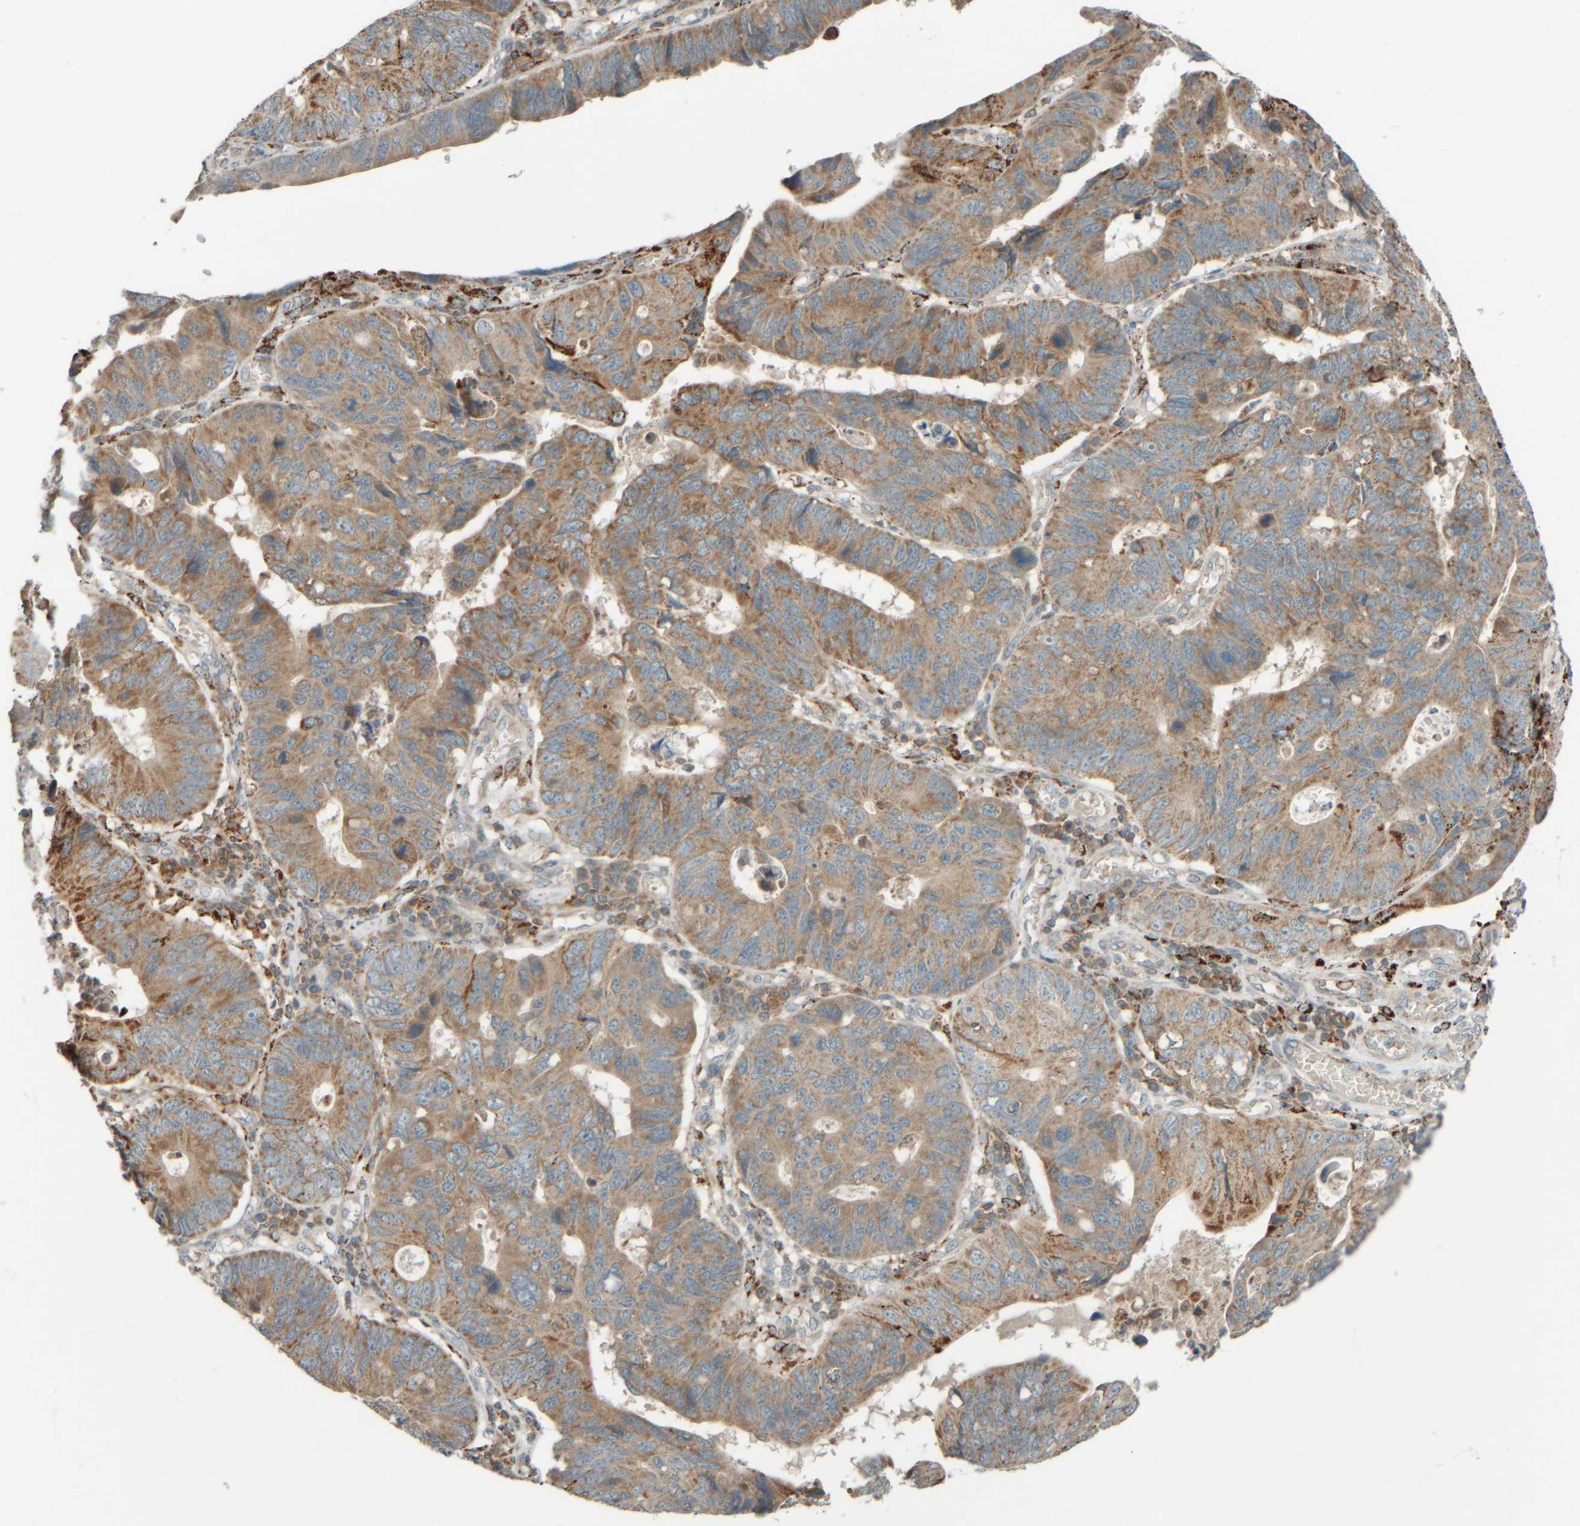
{"staining": {"intensity": "moderate", "quantity": ">75%", "location": "cytoplasmic/membranous"}, "tissue": "stomach cancer", "cell_type": "Tumor cells", "image_type": "cancer", "snomed": [{"axis": "morphology", "description": "Adenocarcinoma, NOS"}, {"axis": "topography", "description": "Stomach"}], "caption": "Immunohistochemical staining of human stomach cancer (adenocarcinoma) demonstrates medium levels of moderate cytoplasmic/membranous protein expression in approximately >75% of tumor cells.", "gene": "SPAG5", "patient": {"sex": "male", "age": 59}}